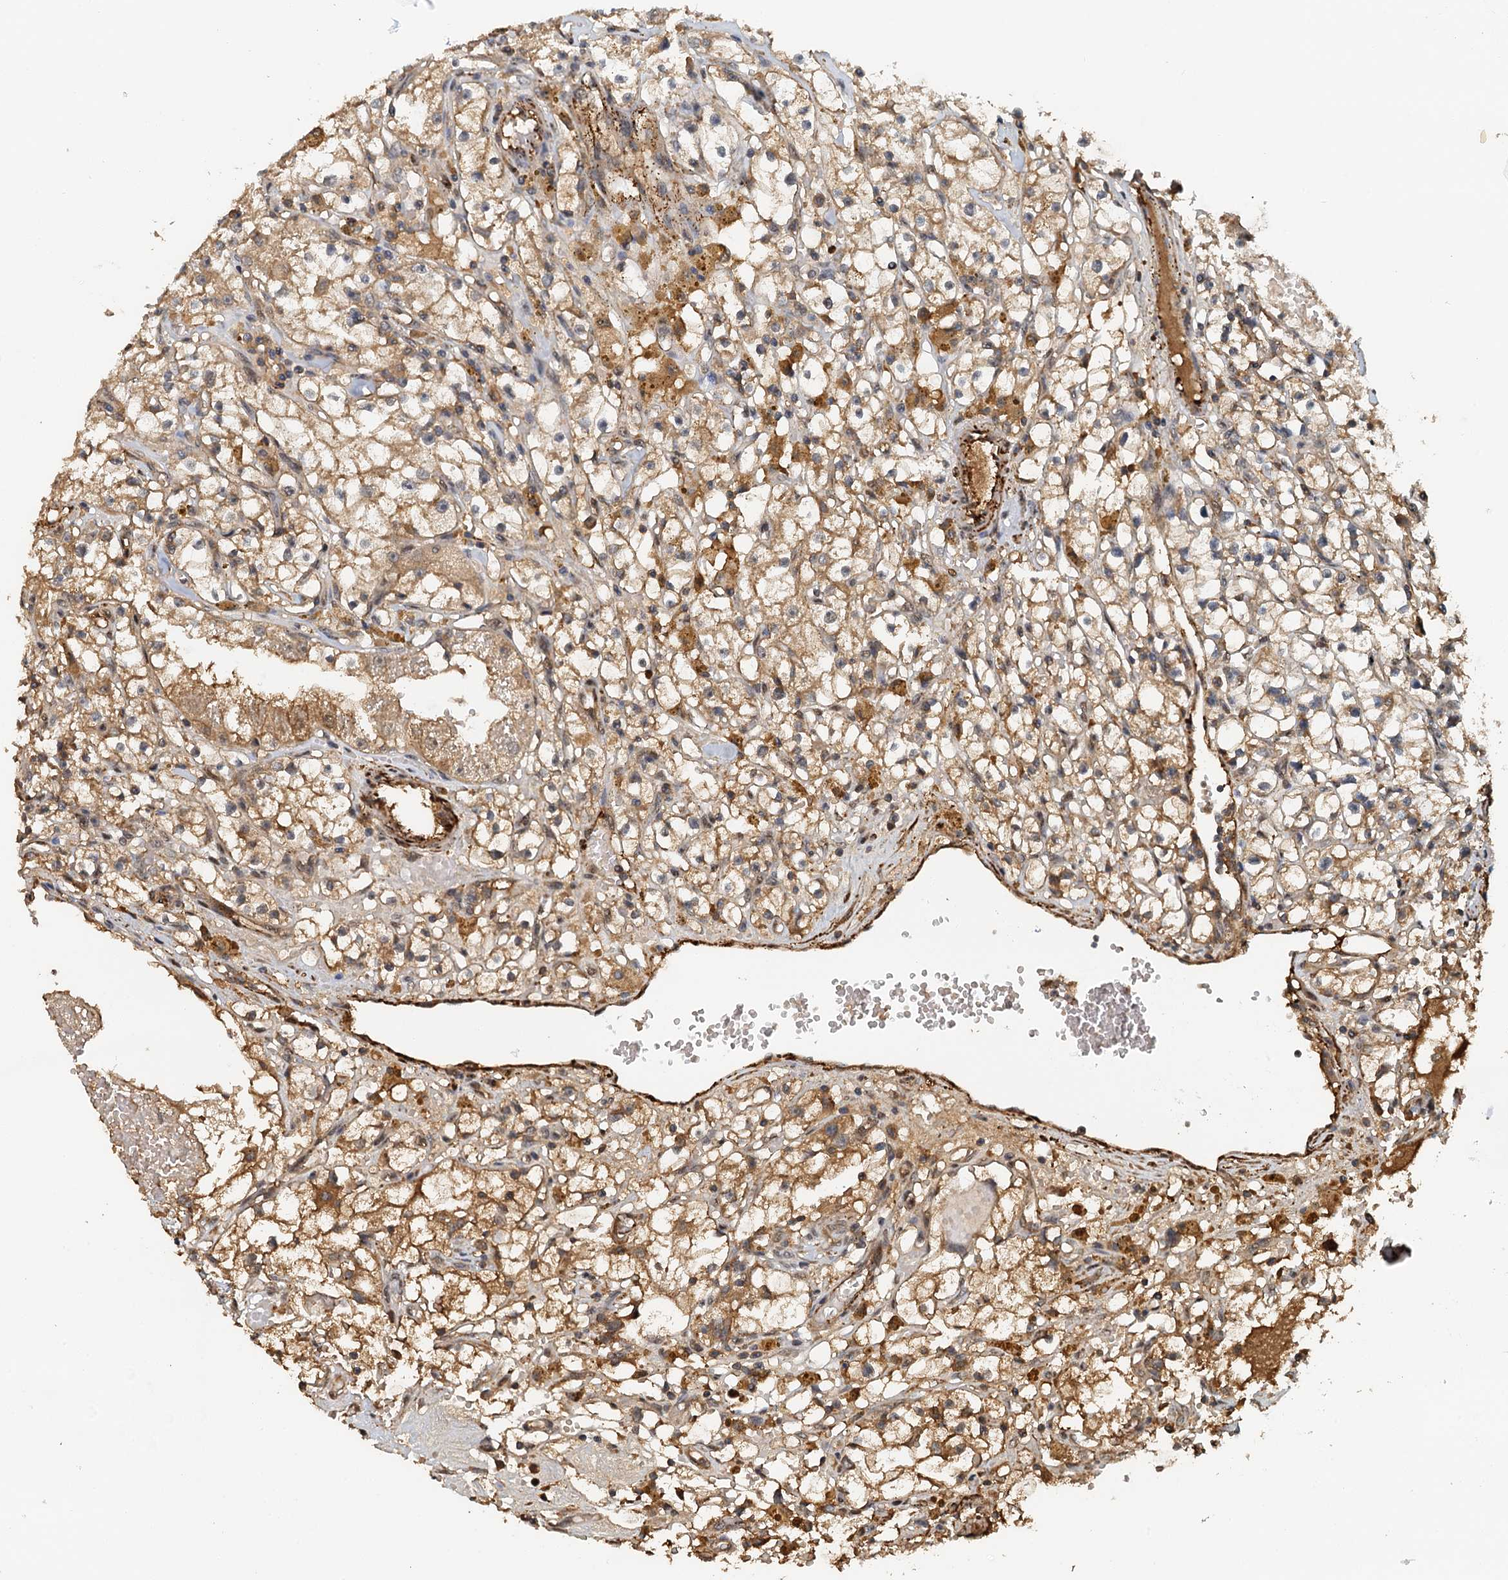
{"staining": {"intensity": "moderate", "quantity": ">75%", "location": "cytoplasmic/membranous"}, "tissue": "renal cancer", "cell_type": "Tumor cells", "image_type": "cancer", "snomed": [{"axis": "morphology", "description": "Adenocarcinoma, NOS"}, {"axis": "topography", "description": "Kidney"}], "caption": "Adenocarcinoma (renal) stained with a brown dye shows moderate cytoplasmic/membranous positive expression in approximately >75% of tumor cells.", "gene": "UBL7", "patient": {"sex": "male", "age": 56}}